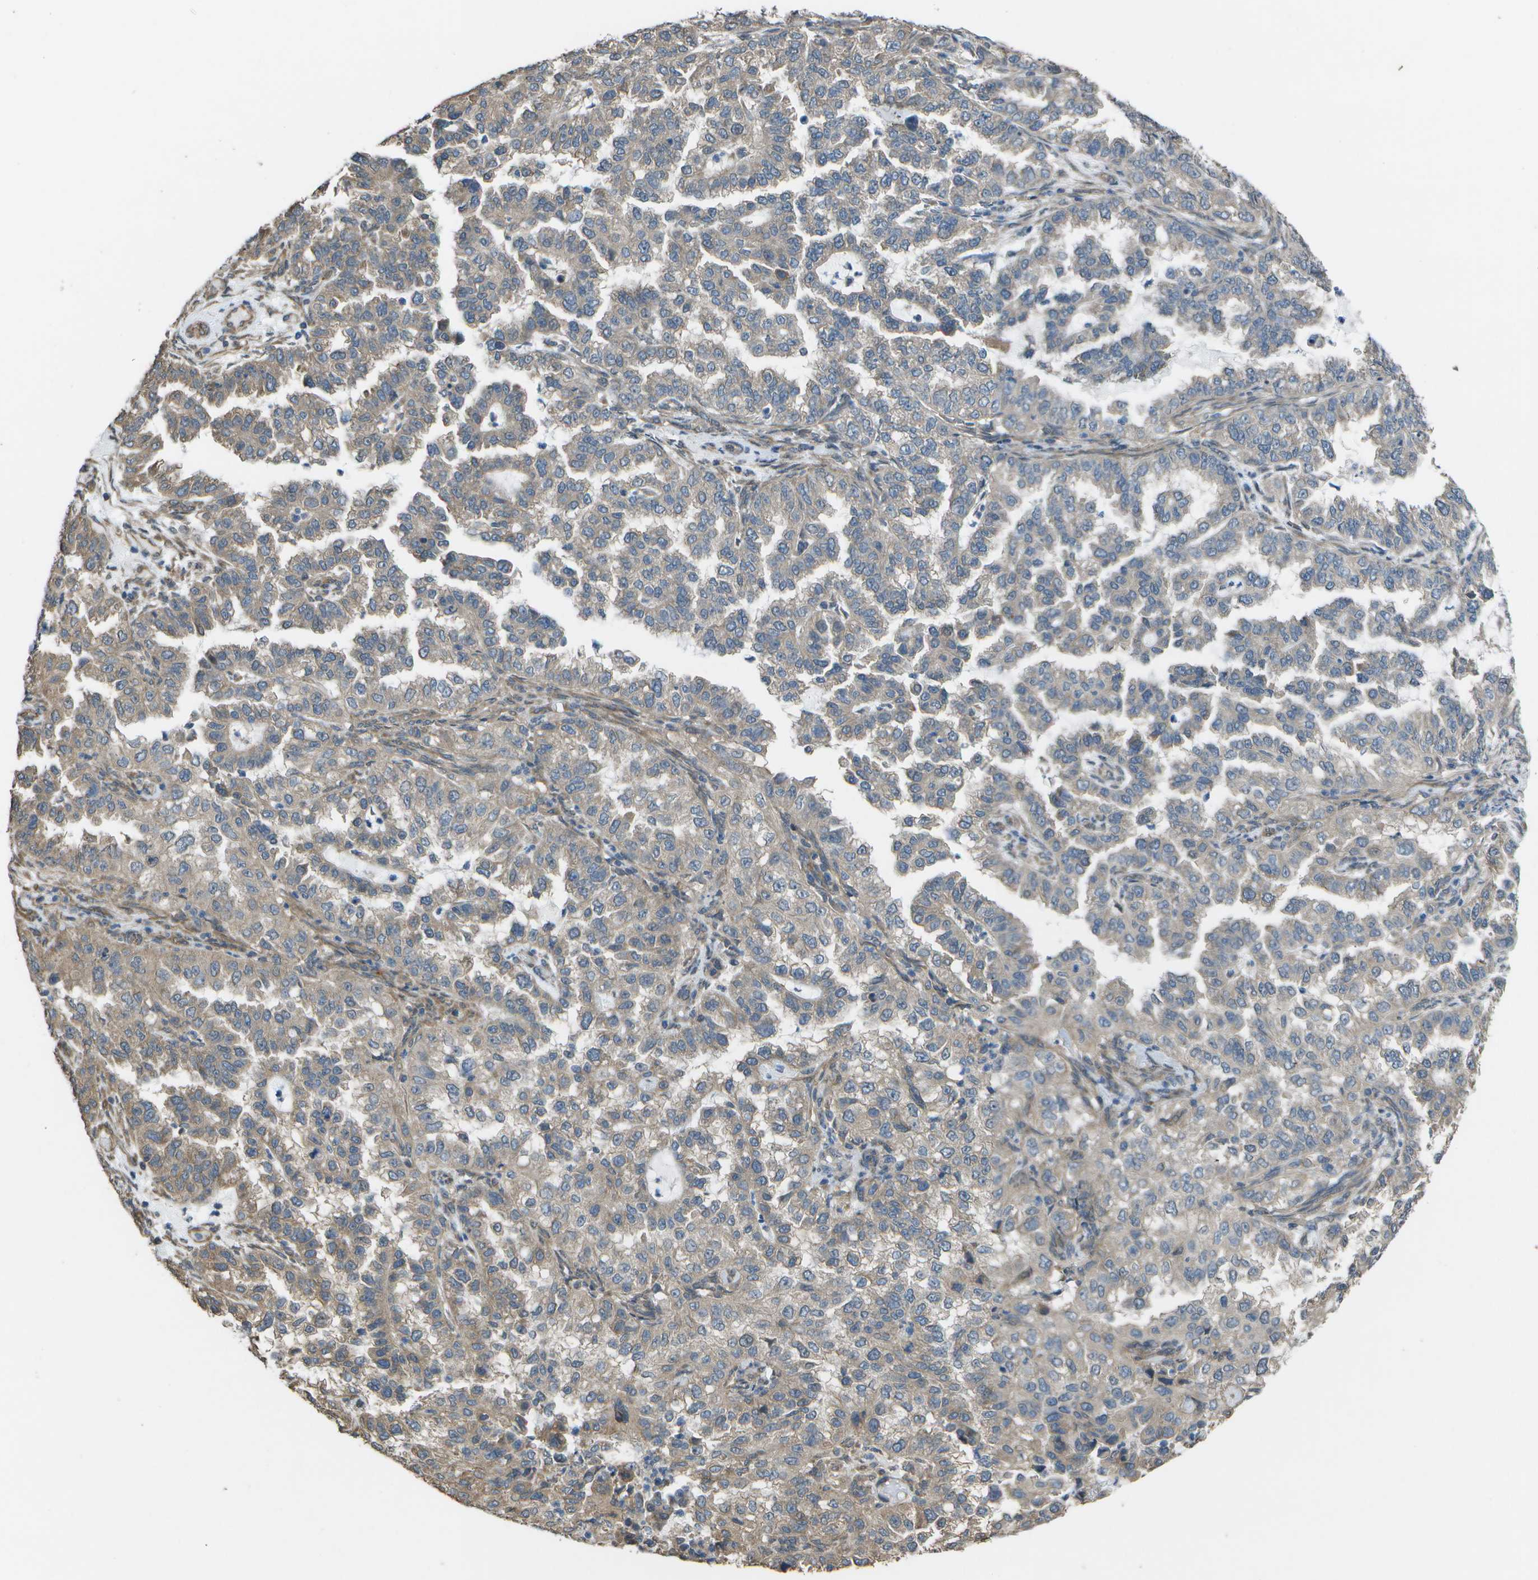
{"staining": {"intensity": "weak", "quantity": "<25%", "location": "cytoplasmic/membranous"}, "tissue": "endometrial cancer", "cell_type": "Tumor cells", "image_type": "cancer", "snomed": [{"axis": "morphology", "description": "Adenocarcinoma, NOS"}, {"axis": "topography", "description": "Endometrium"}], "caption": "DAB immunohistochemical staining of human adenocarcinoma (endometrial) demonstrates no significant expression in tumor cells. (Immunohistochemistry (ihc), brightfield microscopy, high magnification).", "gene": "CLNS1A", "patient": {"sex": "female", "age": 85}}